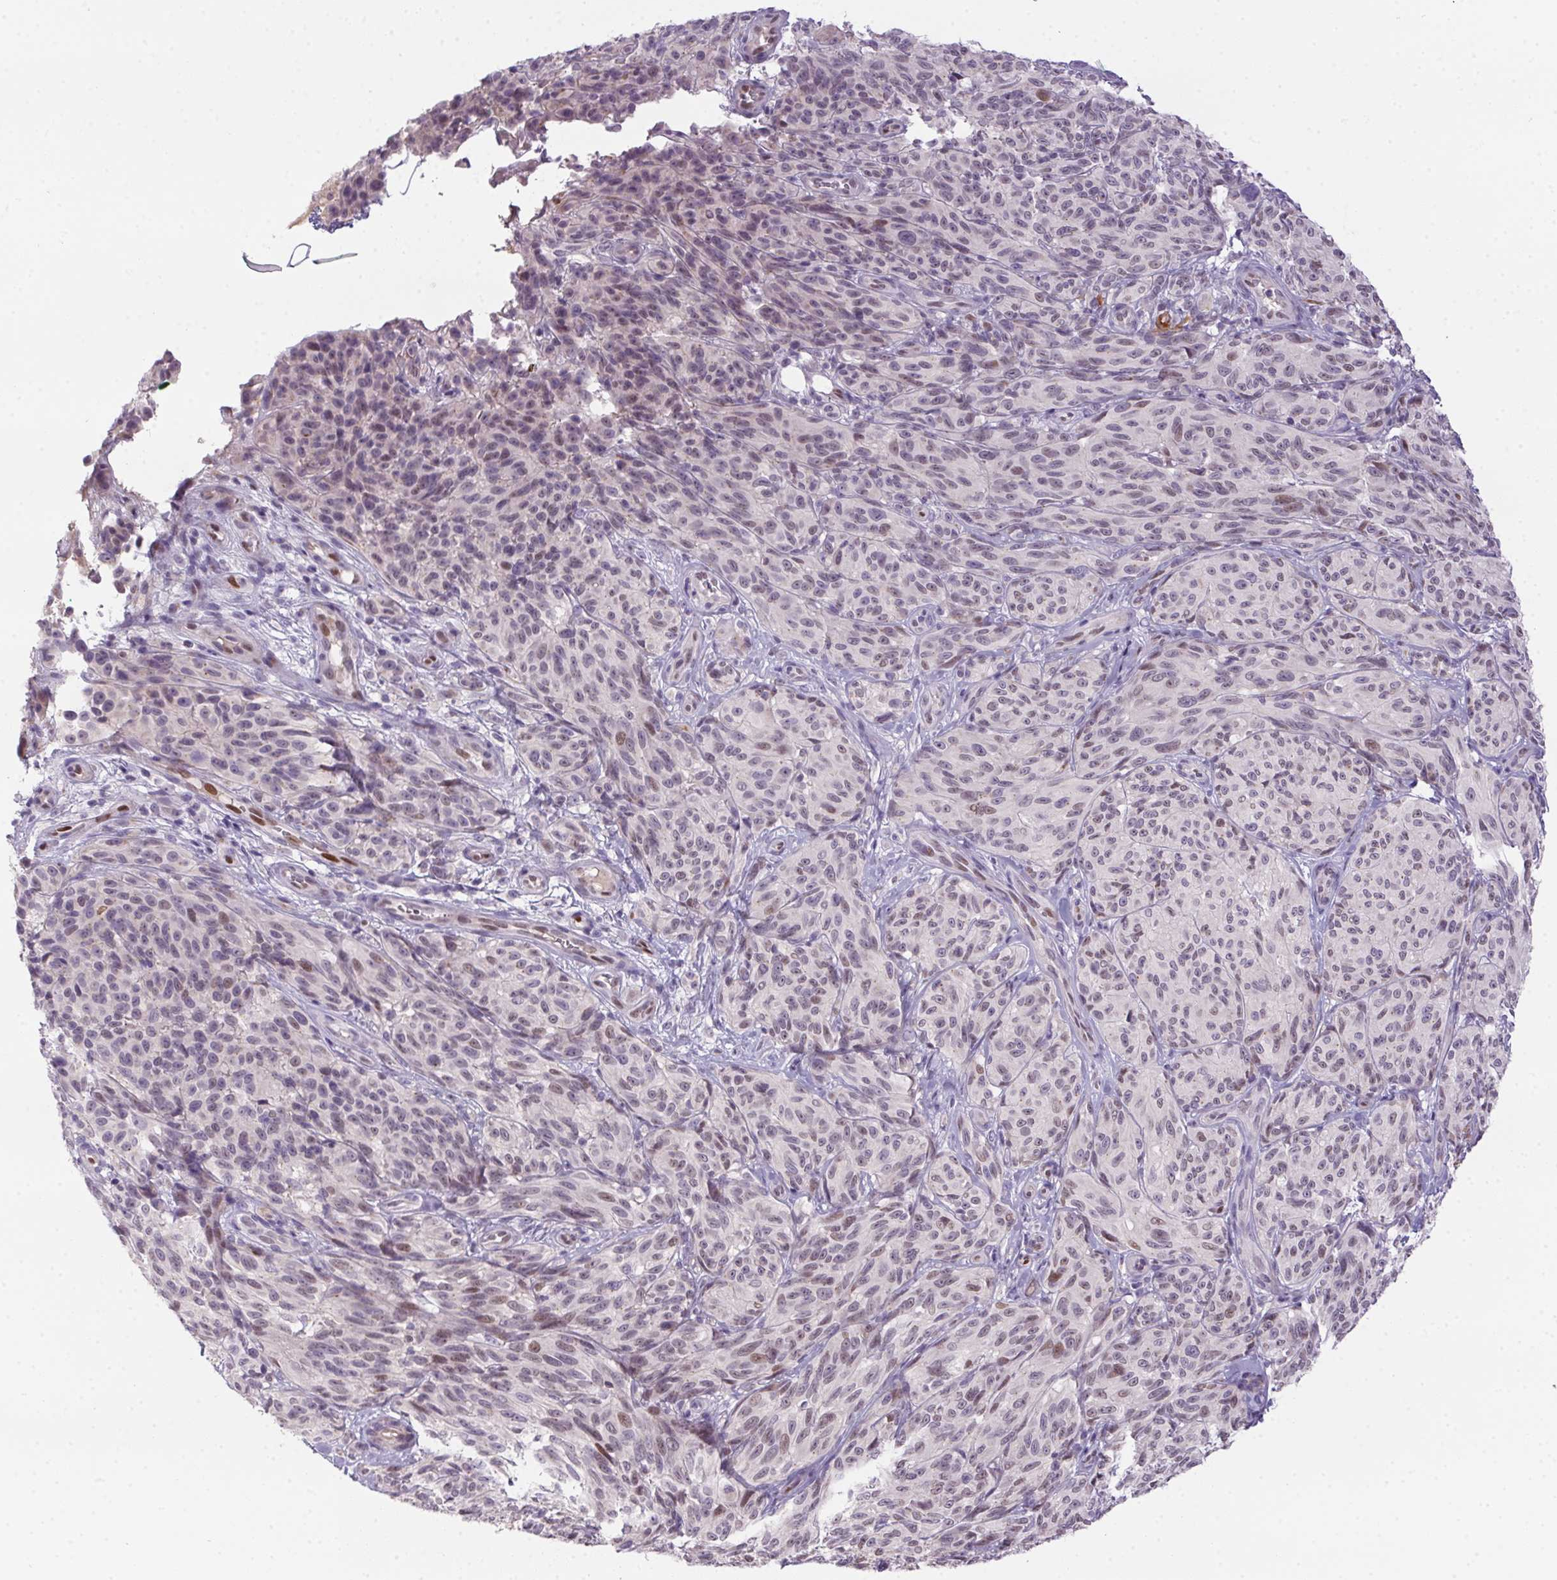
{"staining": {"intensity": "weak", "quantity": "<25%", "location": "nuclear"}, "tissue": "melanoma", "cell_type": "Tumor cells", "image_type": "cancer", "snomed": [{"axis": "morphology", "description": "Malignant melanoma, NOS"}, {"axis": "topography", "description": "Skin"}], "caption": "Image shows no significant protein staining in tumor cells of melanoma.", "gene": "SP9", "patient": {"sex": "female", "age": 85}}